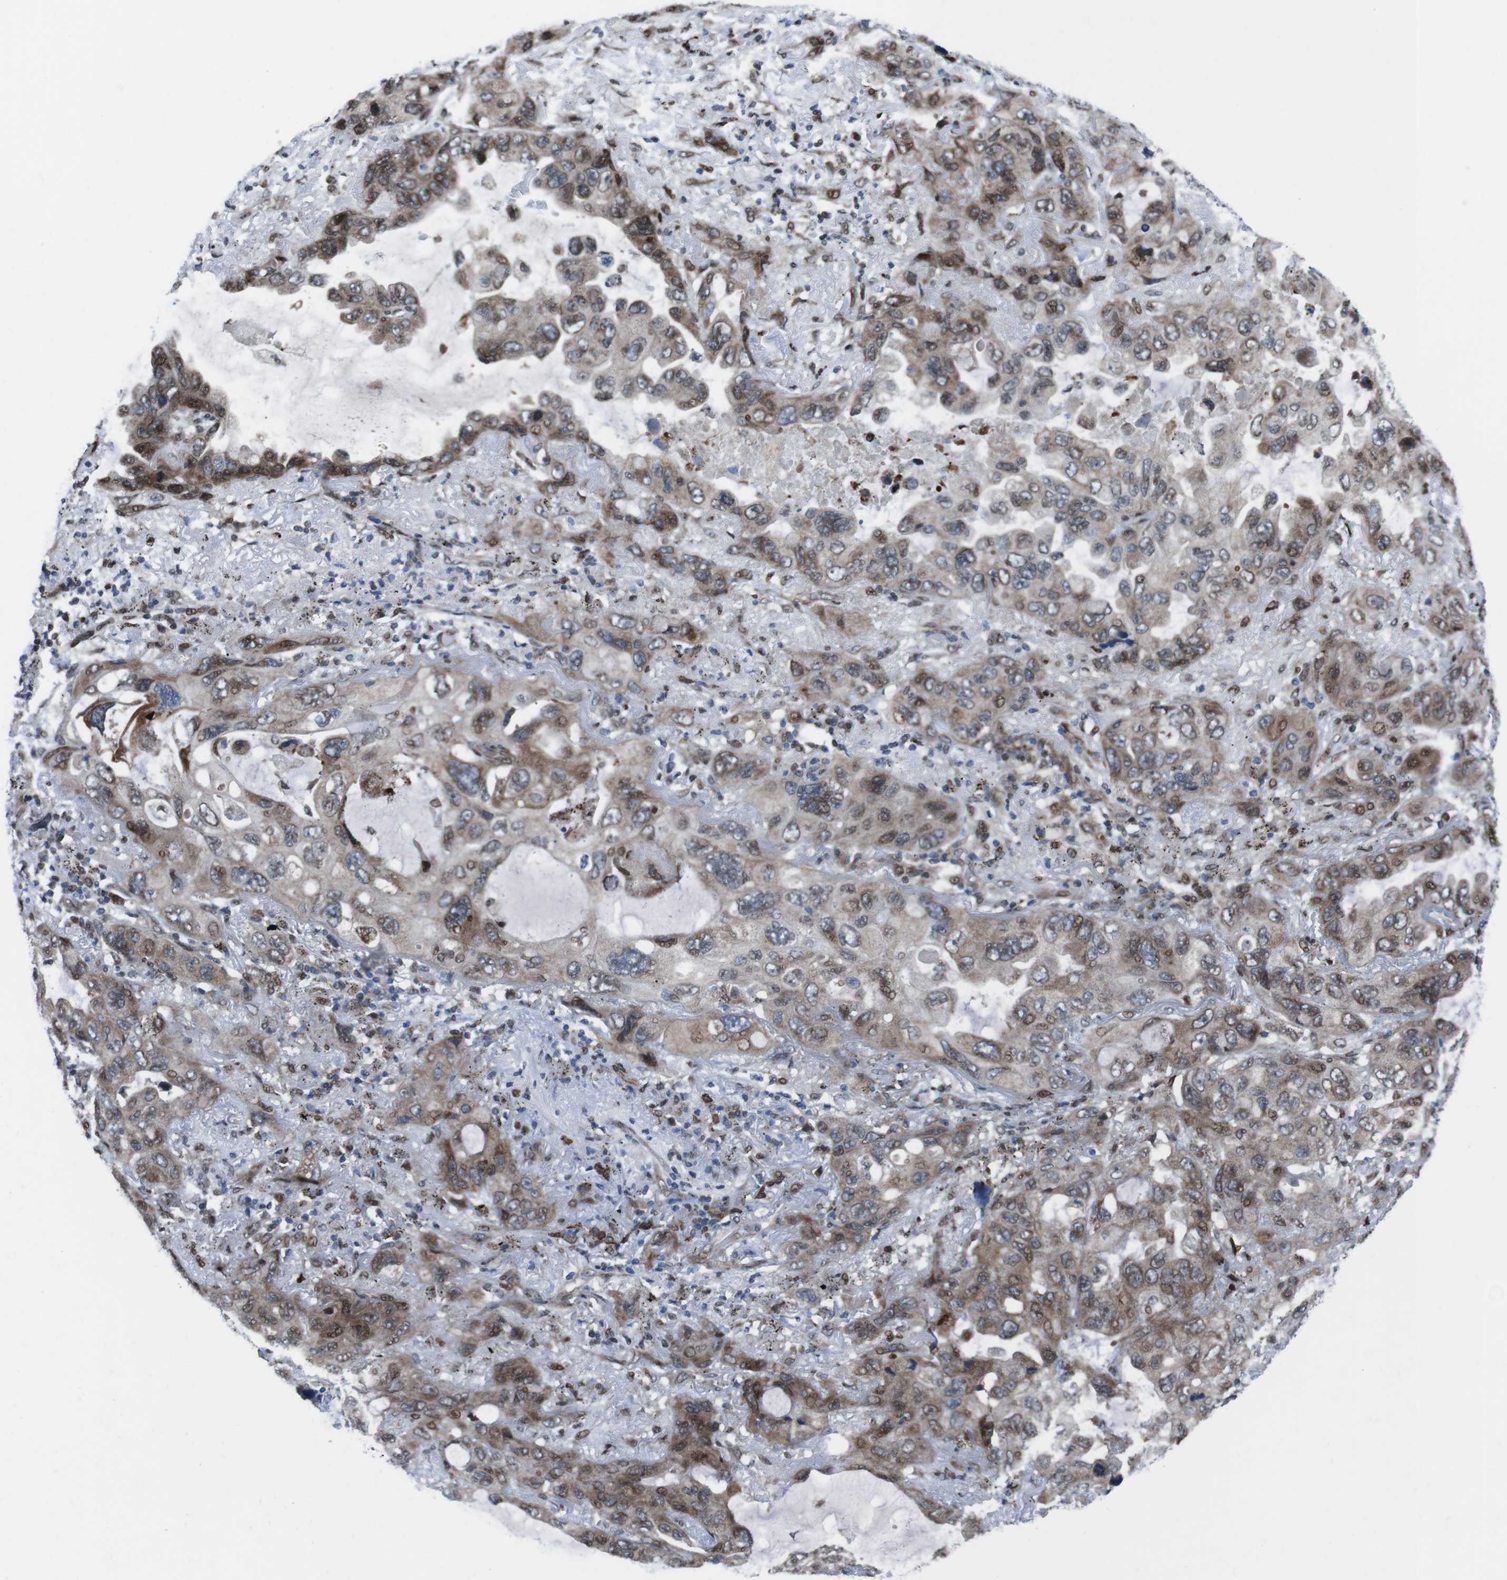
{"staining": {"intensity": "moderate", "quantity": ">75%", "location": "cytoplasmic/membranous,nuclear"}, "tissue": "lung cancer", "cell_type": "Tumor cells", "image_type": "cancer", "snomed": [{"axis": "morphology", "description": "Squamous cell carcinoma, NOS"}, {"axis": "topography", "description": "Lung"}], "caption": "IHC image of human lung squamous cell carcinoma stained for a protein (brown), which displays medium levels of moderate cytoplasmic/membranous and nuclear staining in approximately >75% of tumor cells.", "gene": "PBRM1", "patient": {"sex": "female", "age": 73}}